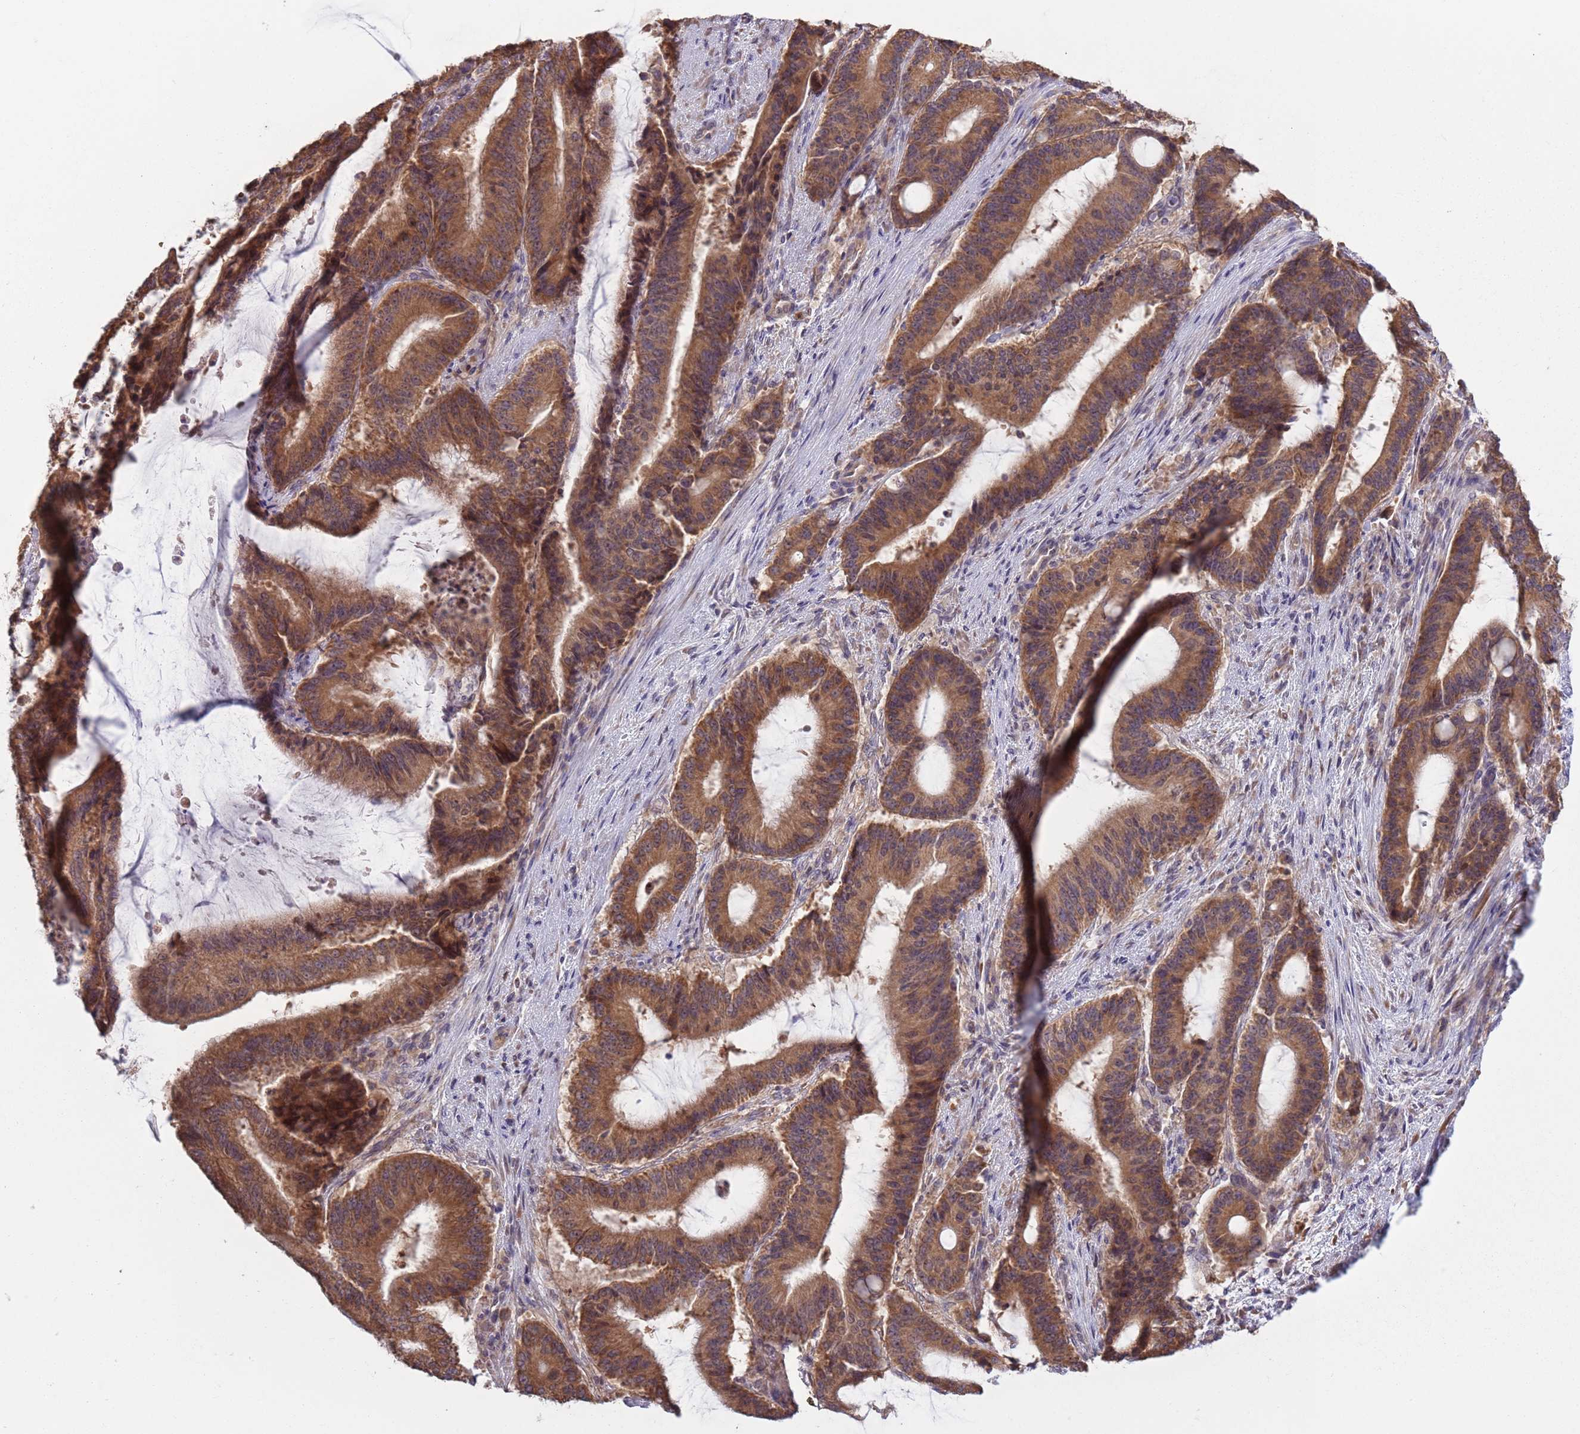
{"staining": {"intensity": "moderate", "quantity": ">75%", "location": "cytoplasmic/membranous"}, "tissue": "liver cancer", "cell_type": "Tumor cells", "image_type": "cancer", "snomed": [{"axis": "morphology", "description": "Normal tissue, NOS"}, {"axis": "morphology", "description": "Cholangiocarcinoma"}, {"axis": "topography", "description": "Liver"}, {"axis": "topography", "description": "Peripheral nerve tissue"}], "caption": "Protein analysis of liver cancer tissue displays moderate cytoplasmic/membranous positivity in about >75% of tumor cells. (DAB (3,3'-diaminobenzidine) = brown stain, brightfield microscopy at high magnification).", "gene": "RPL17-C18orf32", "patient": {"sex": "female", "age": 73}}